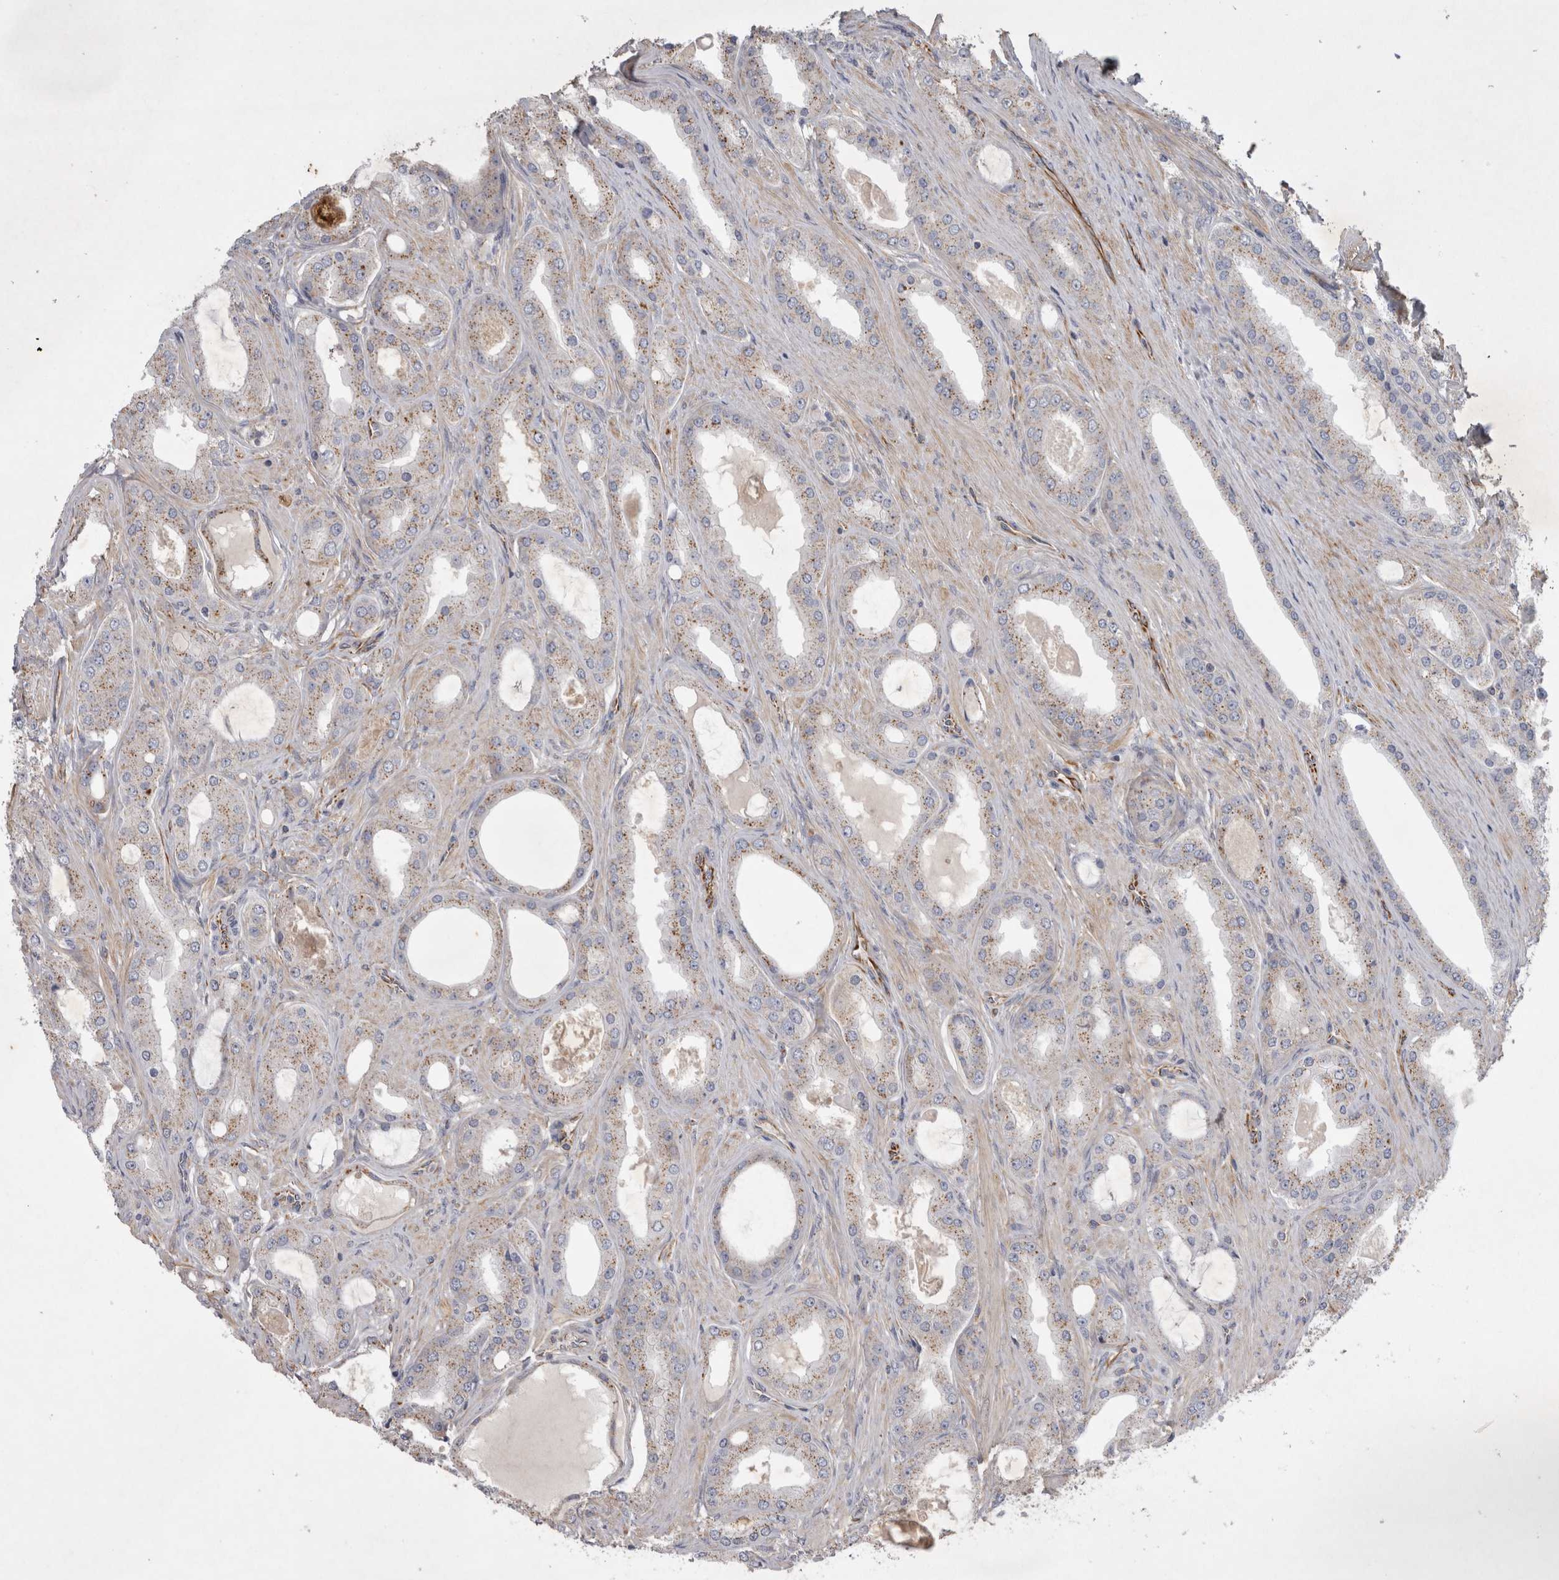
{"staining": {"intensity": "weak", "quantity": ">75%", "location": "cytoplasmic/membranous"}, "tissue": "prostate cancer", "cell_type": "Tumor cells", "image_type": "cancer", "snomed": [{"axis": "morphology", "description": "Adenocarcinoma, High grade"}, {"axis": "topography", "description": "Prostate"}], "caption": "Weak cytoplasmic/membranous positivity for a protein is seen in approximately >75% of tumor cells of prostate cancer using immunohistochemistry (IHC).", "gene": "STRADB", "patient": {"sex": "male", "age": 60}}